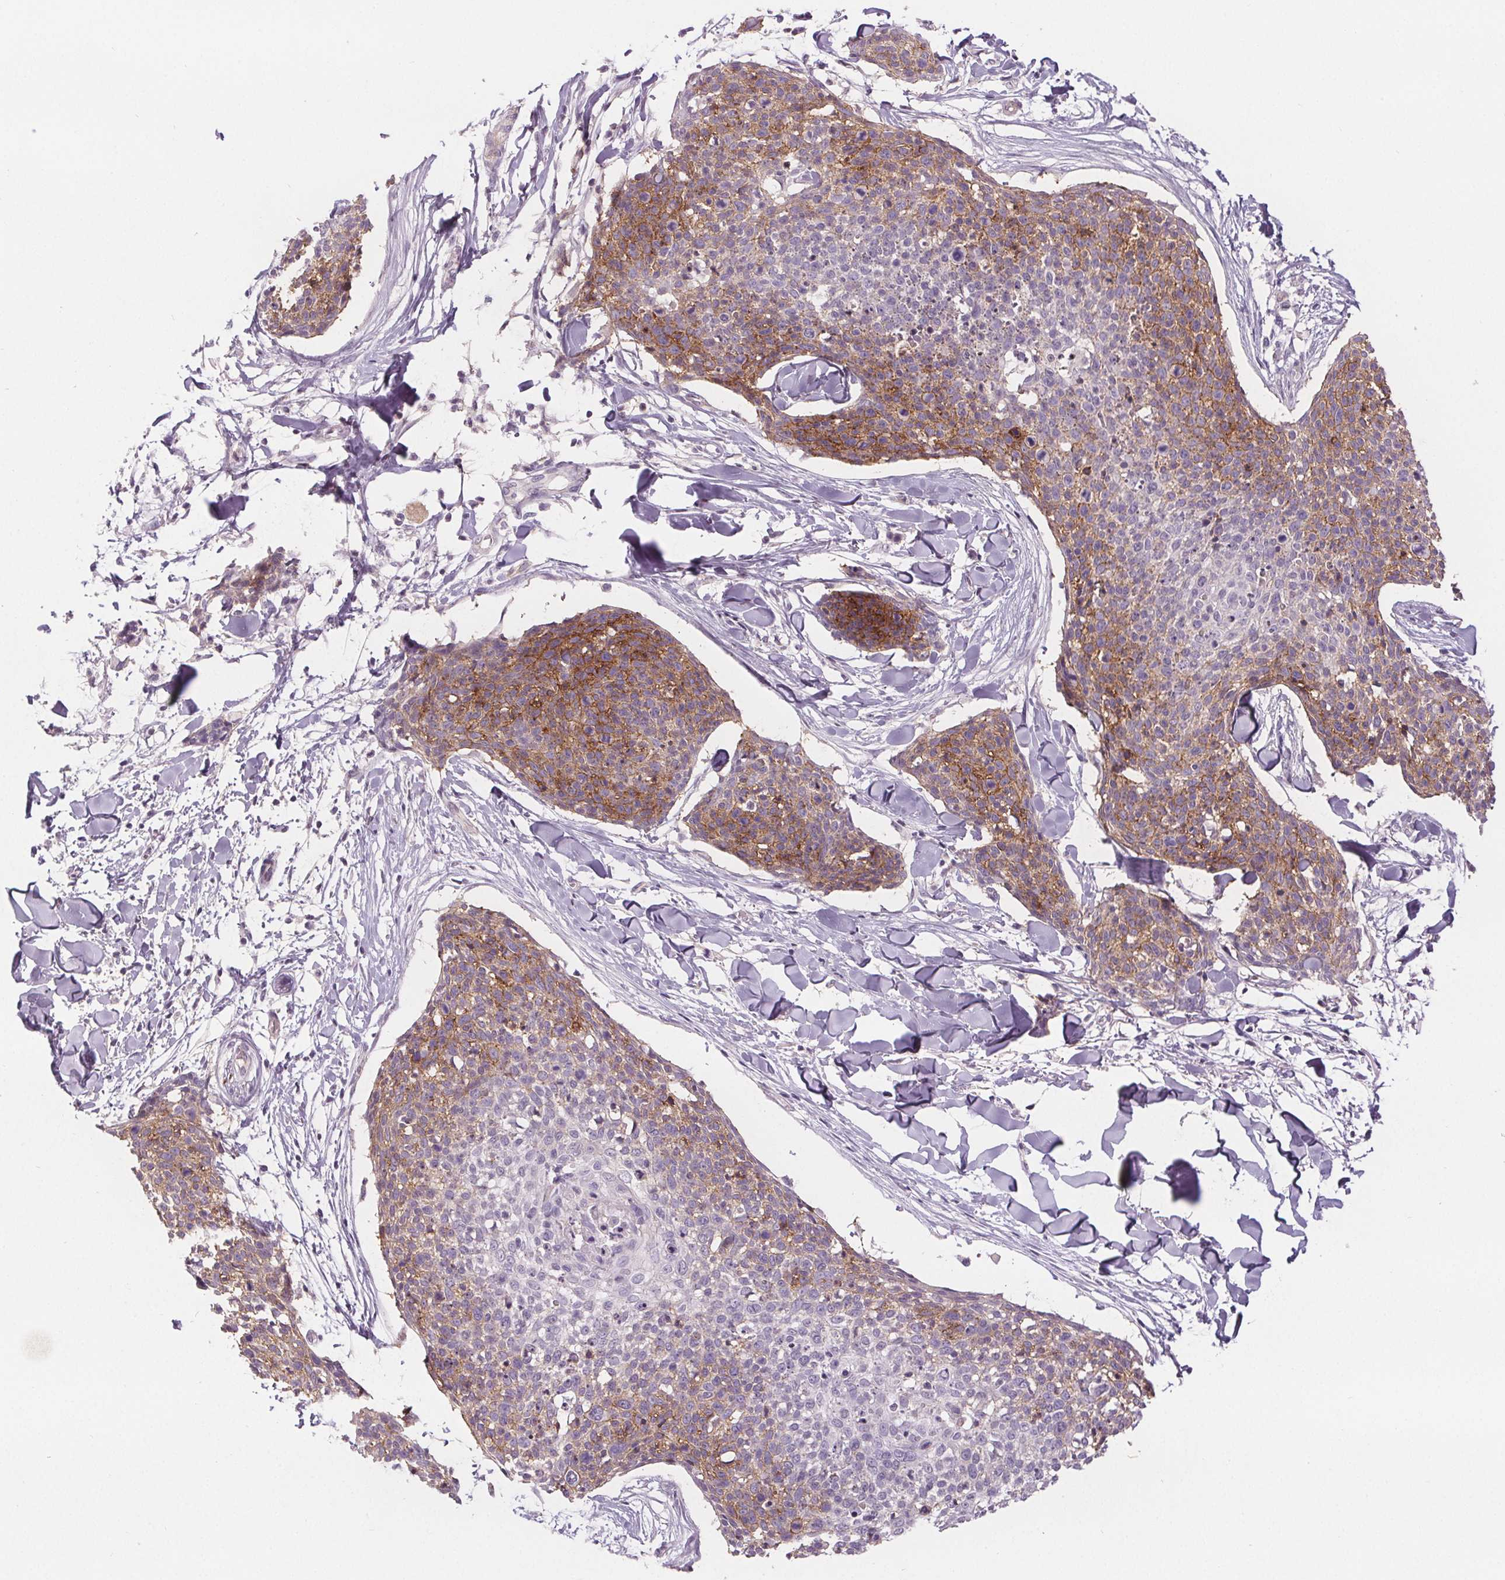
{"staining": {"intensity": "moderate", "quantity": "25%-75%", "location": "cytoplasmic/membranous"}, "tissue": "skin cancer", "cell_type": "Tumor cells", "image_type": "cancer", "snomed": [{"axis": "morphology", "description": "Squamous cell carcinoma, NOS"}, {"axis": "topography", "description": "Skin"}, {"axis": "topography", "description": "Vulva"}], "caption": "Immunohistochemical staining of skin squamous cell carcinoma exhibits medium levels of moderate cytoplasmic/membranous positivity in about 25%-75% of tumor cells. (DAB (3,3'-diaminobenzidine) = brown stain, brightfield microscopy at high magnification).", "gene": "ATP1A1", "patient": {"sex": "female", "age": 75}}